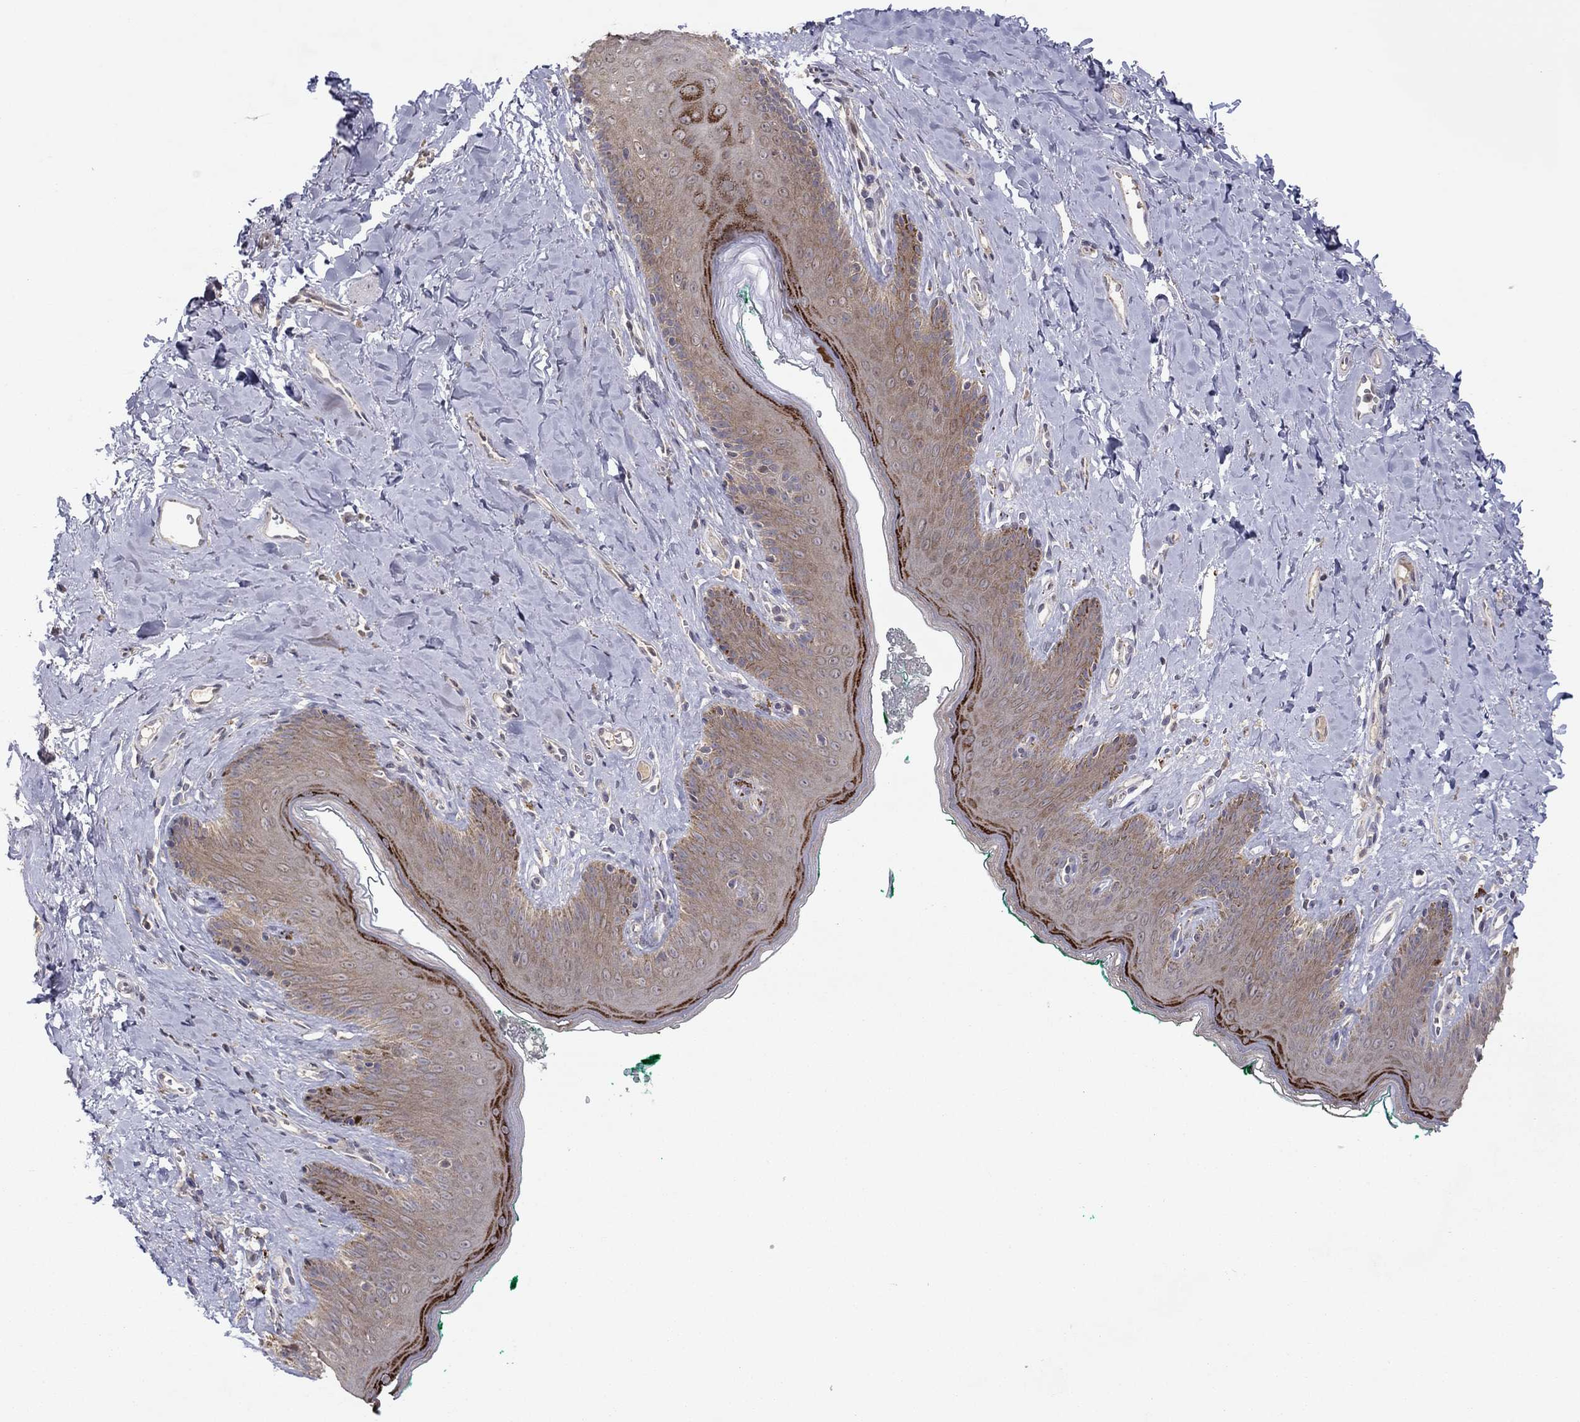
{"staining": {"intensity": "strong", "quantity": "<25%", "location": "cytoplasmic/membranous"}, "tissue": "skin", "cell_type": "Epidermal cells", "image_type": "normal", "snomed": [{"axis": "morphology", "description": "Normal tissue, NOS"}, {"axis": "topography", "description": "Vulva"}], "caption": "This photomicrograph shows IHC staining of unremarkable skin, with medium strong cytoplasmic/membranous positivity in approximately <25% of epidermal cells.", "gene": "CRACDL", "patient": {"sex": "female", "age": 66}}